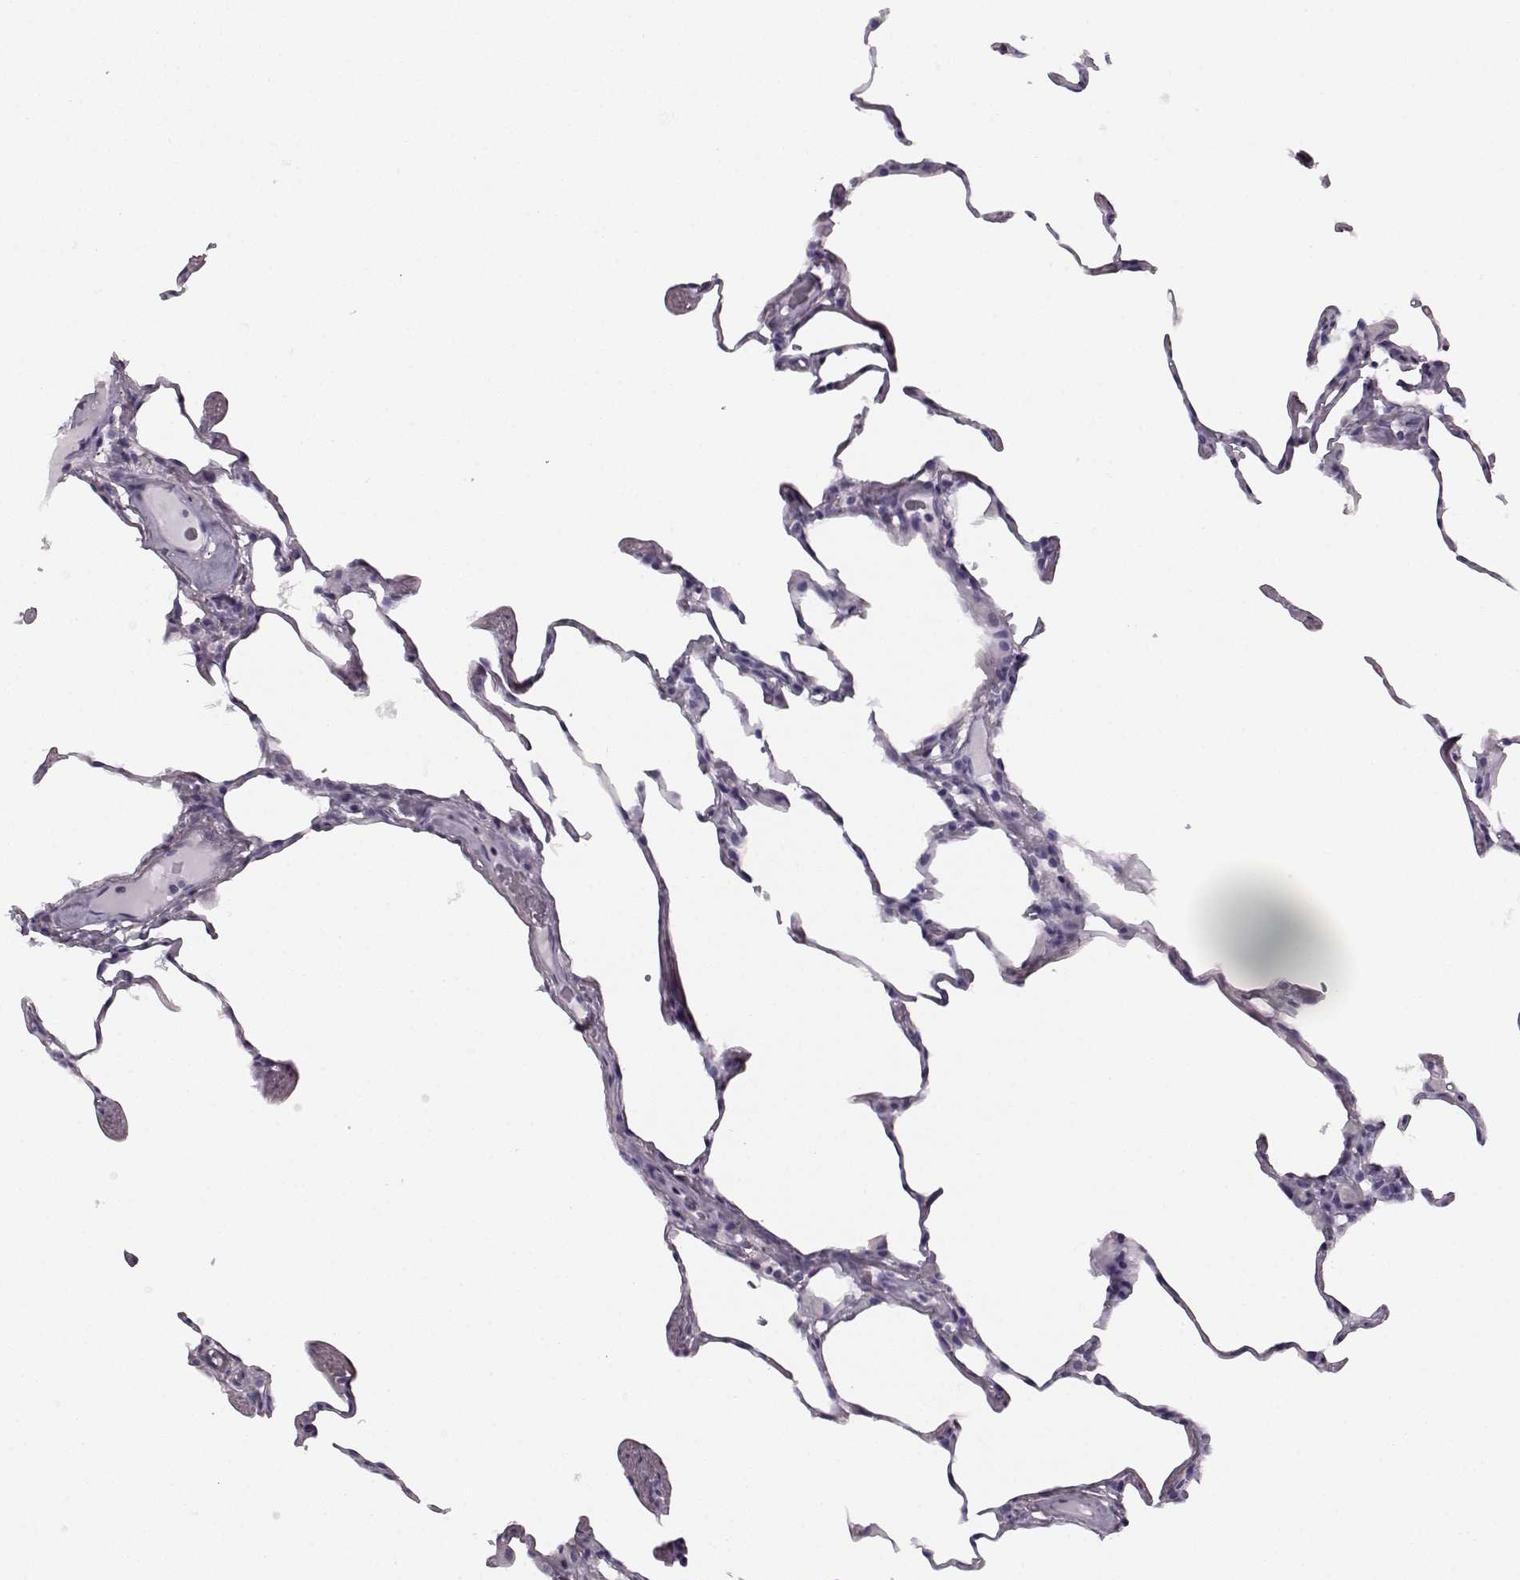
{"staining": {"intensity": "negative", "quantity": "none", "location": "none"}, "tissue": "lung", "cell_type": "Alveolar cells", "image_type": "normal", "snomed": [{"axis": "morphology", "description": "Normal tissue, NOS"}, {"axis": "topography", "description": "Lung"}], "caption": "Immunohistochemistry (IHC) of normal human lung exhibits no positivity in alveolar cells. (Stains: DAB (3,3'-diaminobenzidine) immunohistochemistry with hematoxylin counter stain, Microscopy: brightfield microscopy at high magnification).", "gene": "JSRP1", "patient": {"sex": "female", "age": 57}}